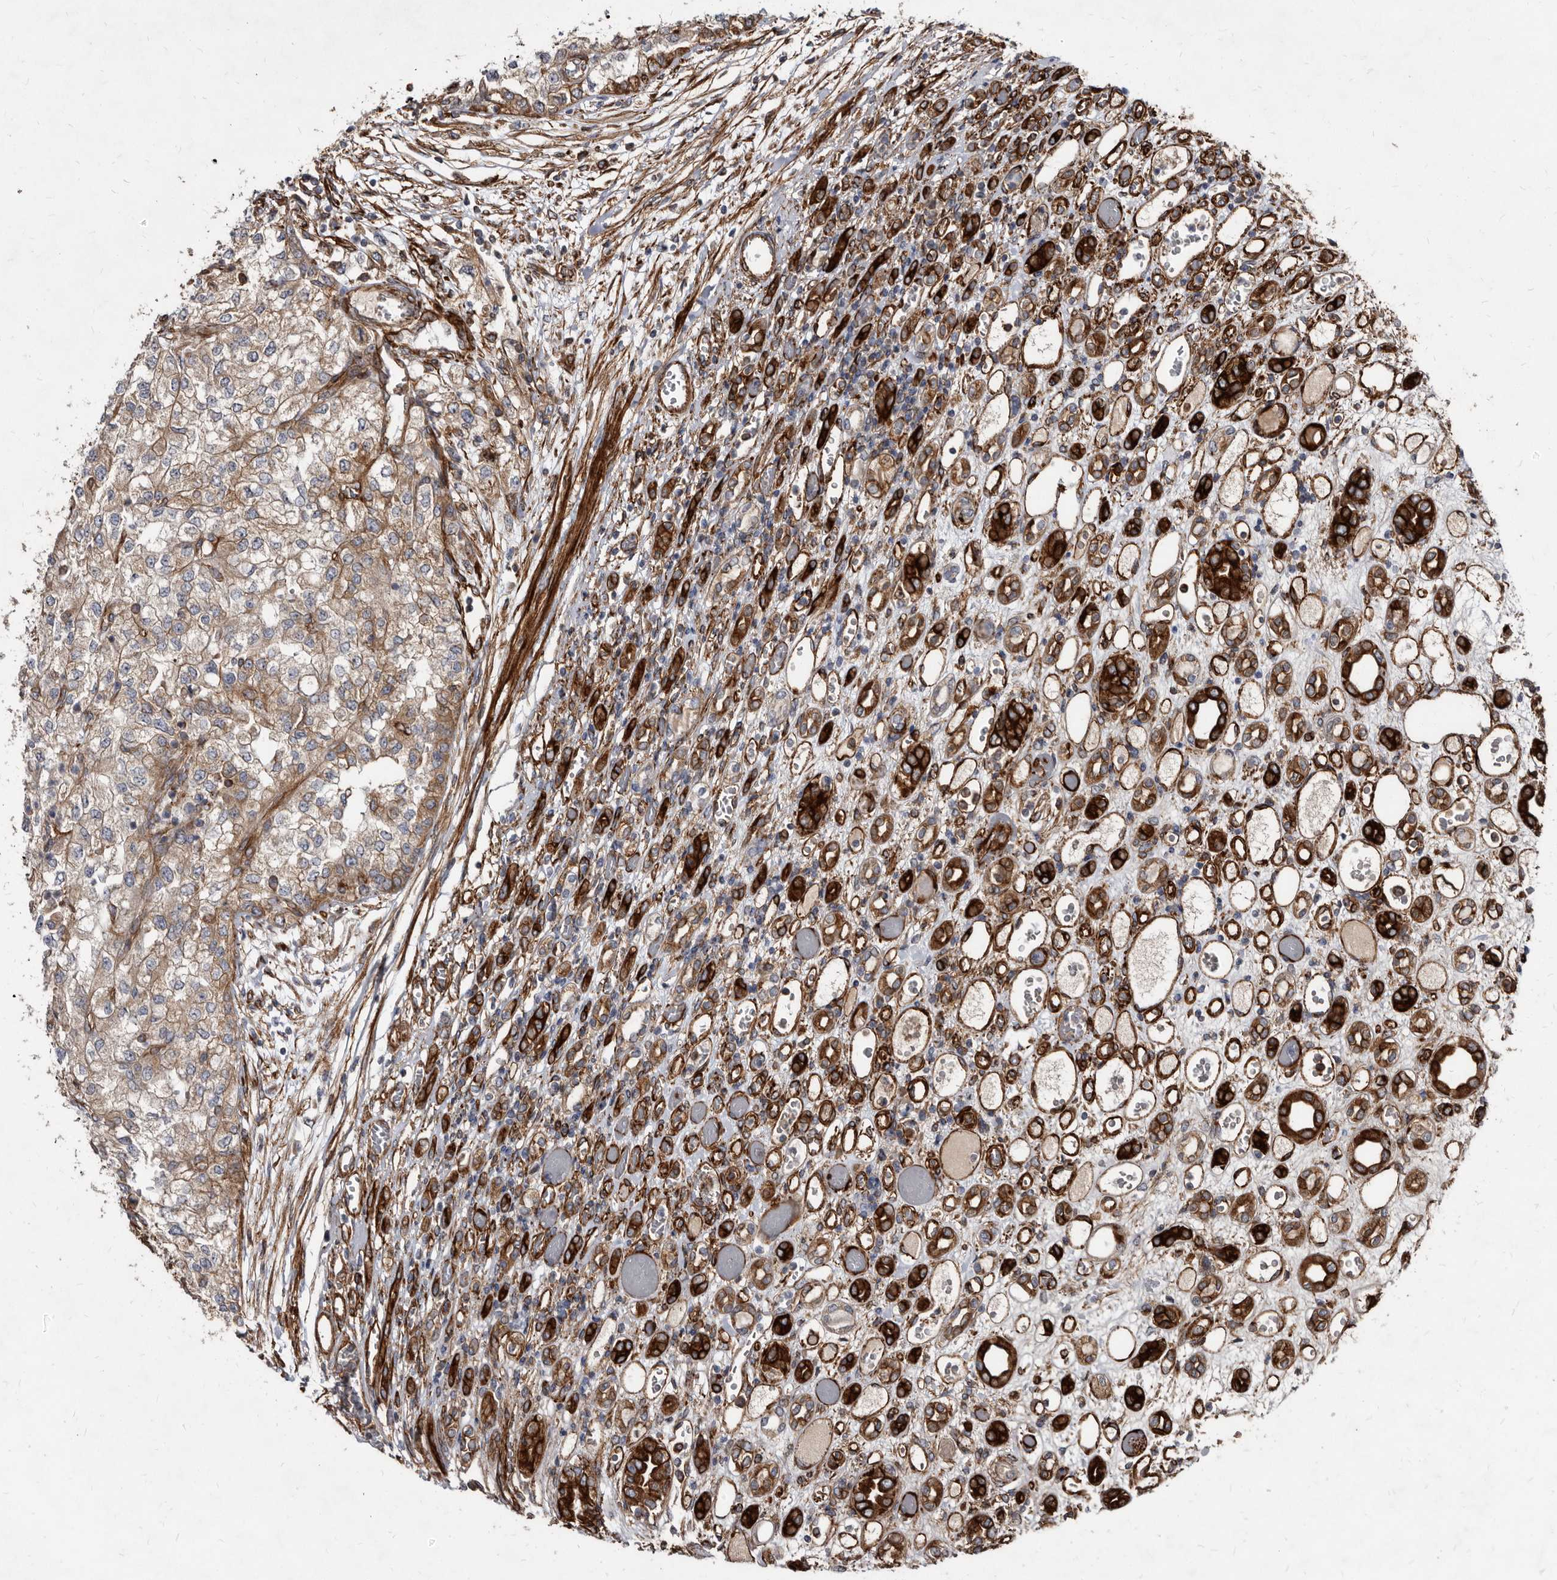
{"staining": {"intensity": "moderate", "quantity": "<25%", "location": "cytoplasmic/membranous"}, "tissue": "renal cancer", "cell_type": "Tumor cells", "image_type": "cancer", "snomed": [{"axis": "morphology", "description": "Adenocarcinoma, NOS"}, {"axis": "topography", "description": "Kidney"}], "caption": "IHC staining of adenocarcinoma (renal), which reveals low levels of moderate cytoplasmic/membranous positivity in about <25% of tumor cells indicating moderate cytoplasmic/membranous protein staining. The staining was performed using DAB (3,3'-diaminobenzidine) (brown) for protein detection and nuclei were counterstained in hematoxylin (blue).", "gene": "KCTD20", "patient": {"sex": "female", "age": 54}}